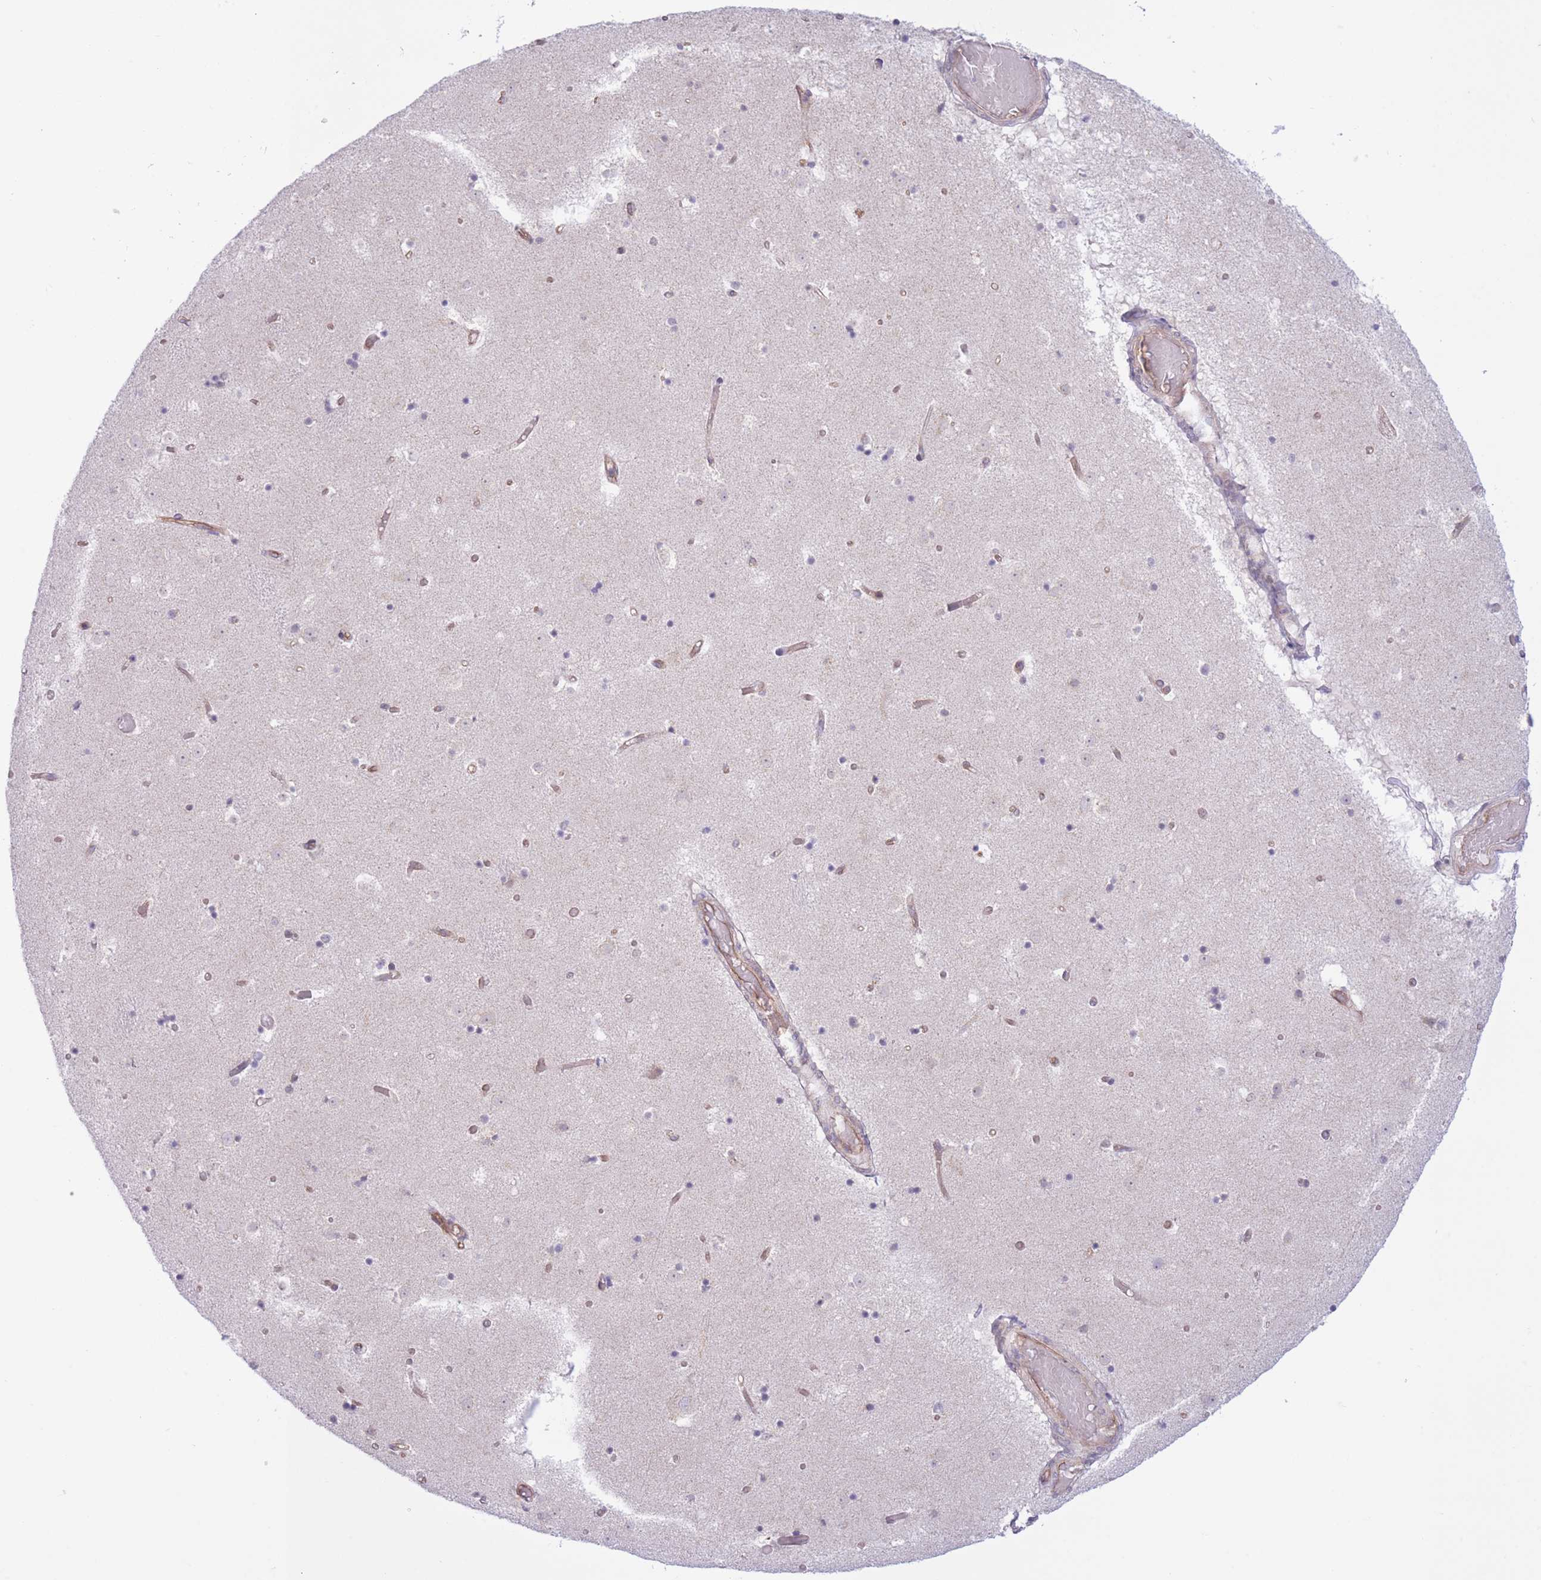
{"staining": {"intensity": "negative", "quantity": "none", "location": "none"}, "tissue": "caudate", "cell_type": "Glial cells", "image_type": "normal", "snomed": [{"axis": "morphology", "description": "Normal tissue, NOS"}, {"axis": "topography", "description": "Lateral ventricle wall"}], "caption": "The photomicrograph exhibits no significant staining in glial cells of caudate.", "gene": "MRPS31", "patient": {"sex": "female", "age": 52}}